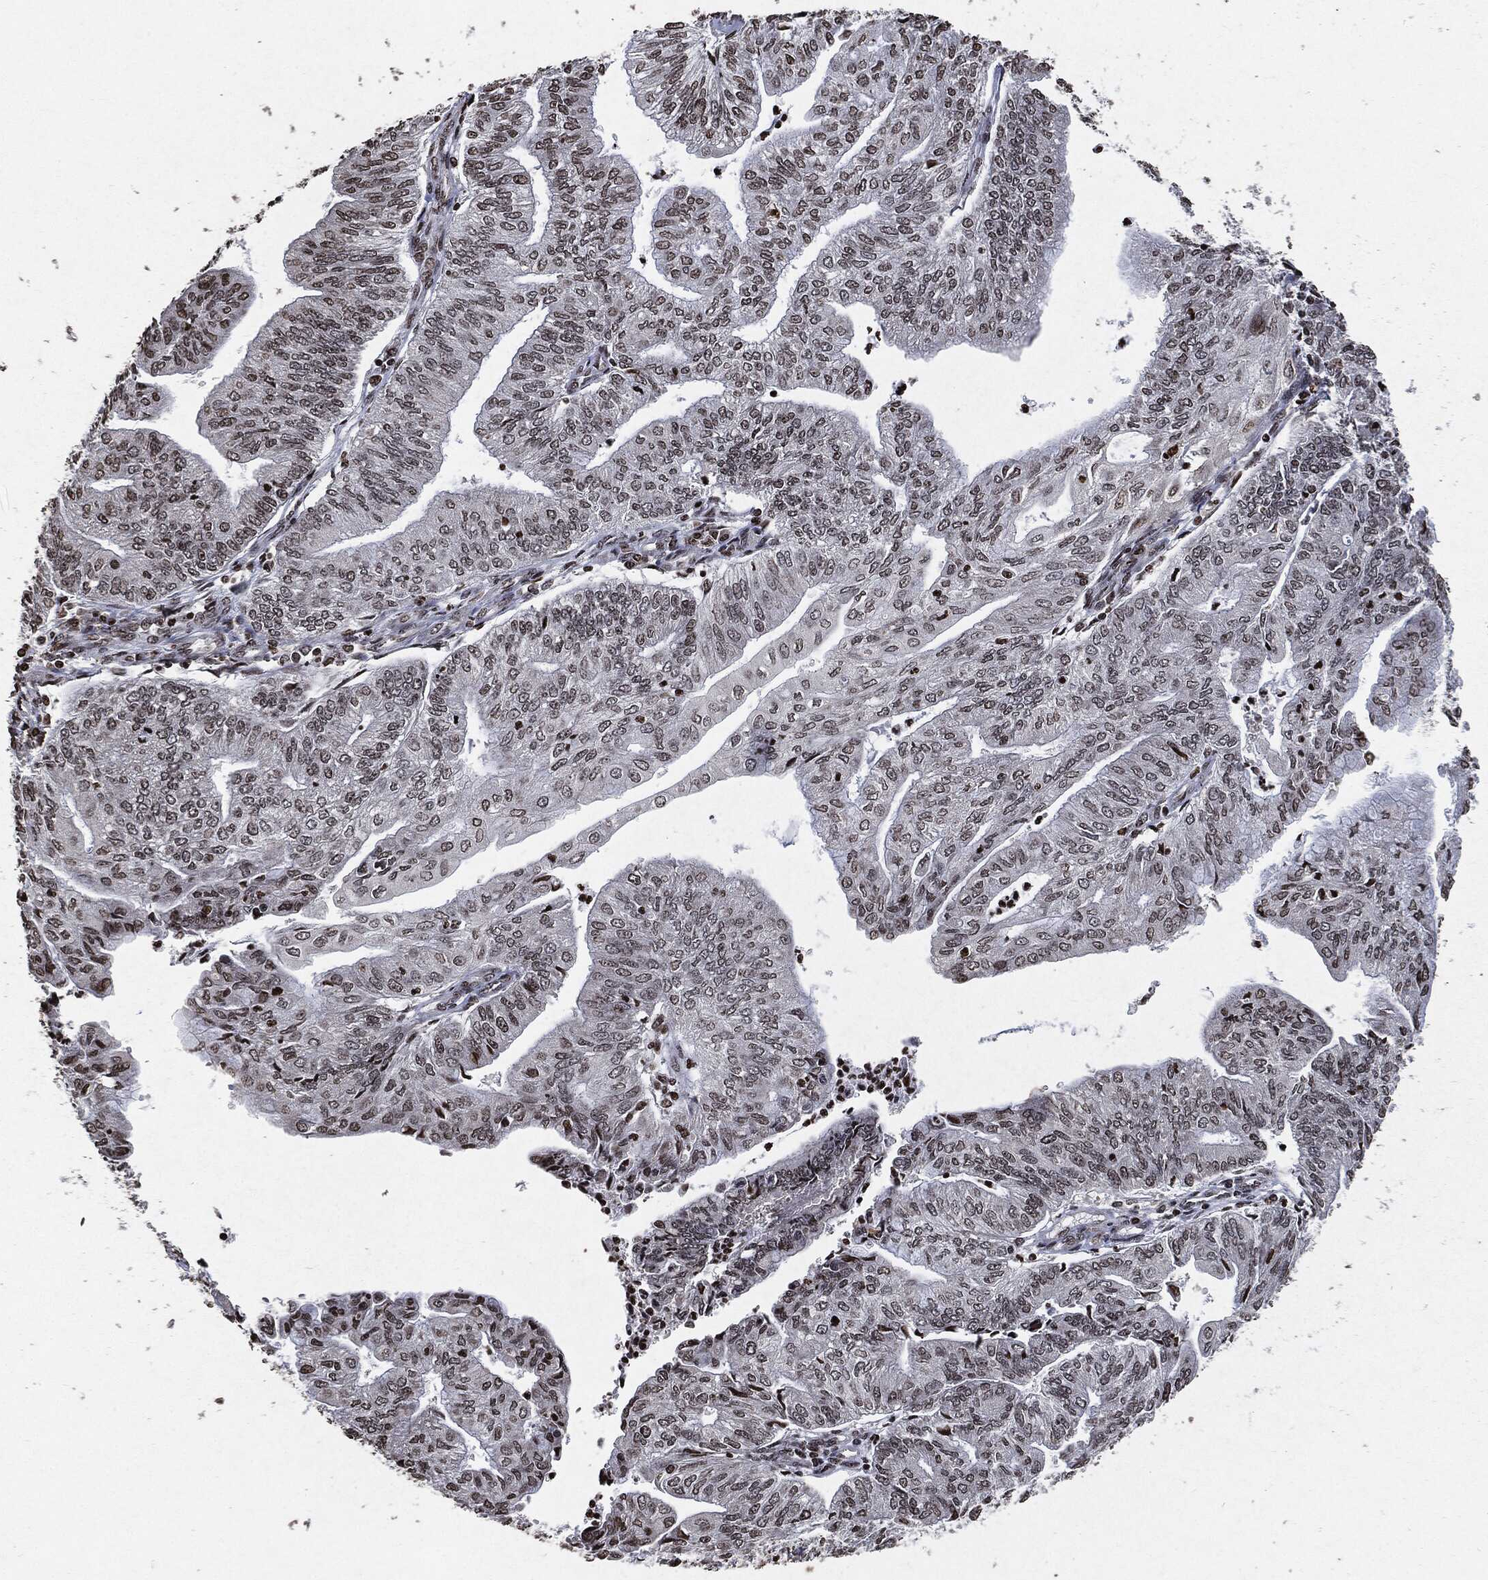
{"staining": {"intensity": "moderate", "quantity": "25%-75%", "location": "nuclear"}, "tissue": "endometrial cancer", "cell_type": "Tumor cells", "image_type": "cancer", "snomed": [{"axis": "morphology", "description": "Adenocarcinoma, NOS"}, {"axis": "topography", "description": "Endometrium"}], "caption": "Adenocarcinoma (endometrial) stained for a protein (brown) demonstrates moderate nuclear positive positivity in approximately 25%-75% of tumor cells.", "gene": "JUN", "patient": {"sex": "female", "age": 59}}